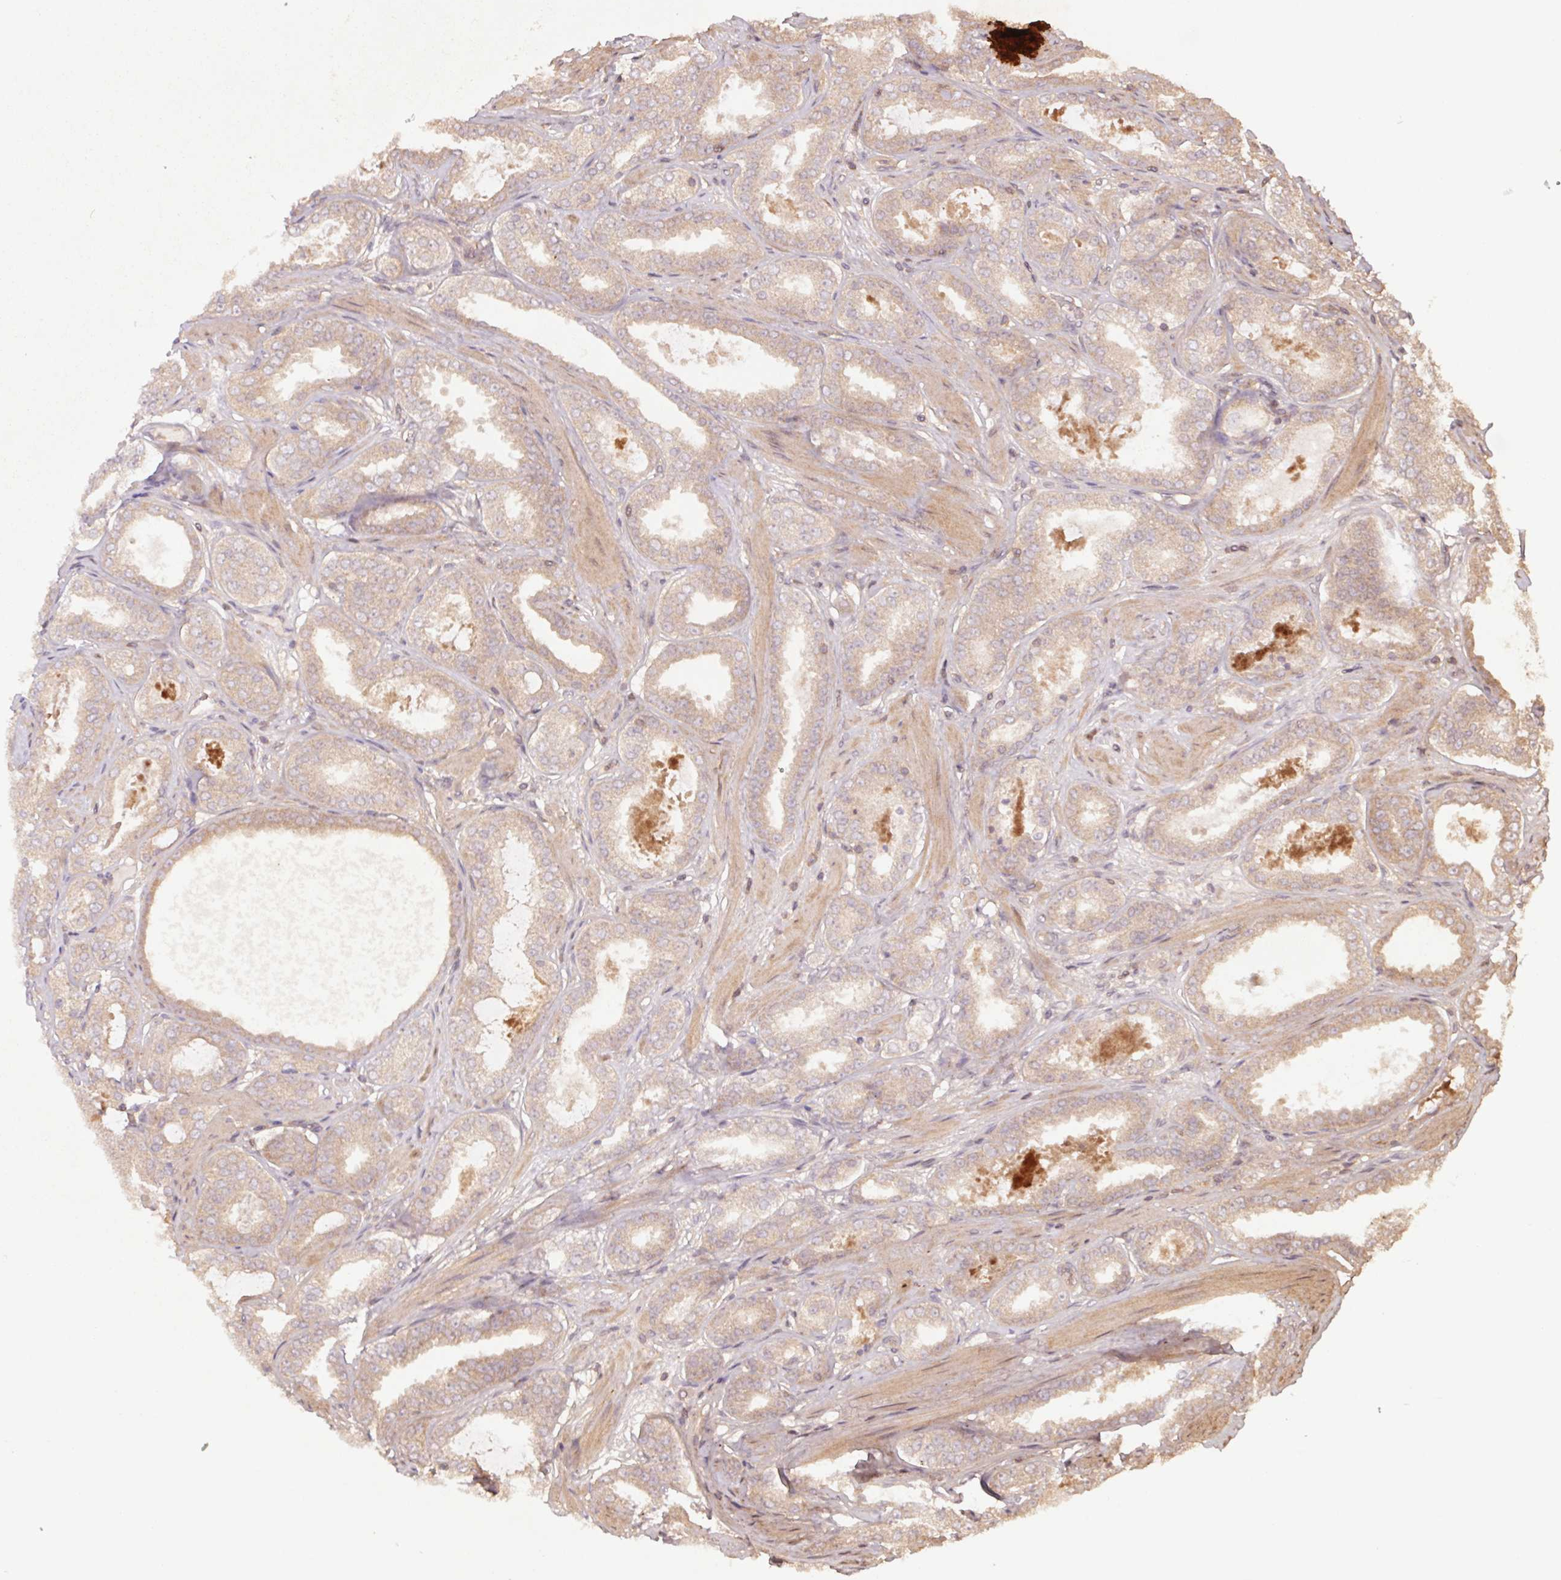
{"staining": {"intensity": "moderate", "quantity": "25%-75%", "location": "cytoplasmic/membranous"}, "tissue": "prostate cancer", "cell_type": "Tumor cells", "image_type": "cancer", "snomed": [{"axis": "morphology", "description": "Adenocarcinoma, High grade"}, {"axis": "topography", "description": "Prostate"}], "caption": "This micrograph shows IHC staining of human high-grade adenocarcinoma (prostate), with medium moderate cytoplasmic/membranous expression in about 25%-75% of tumor cells.", "gene": "TUBA3D", "patient": {"sex": "male", "age": 63}}